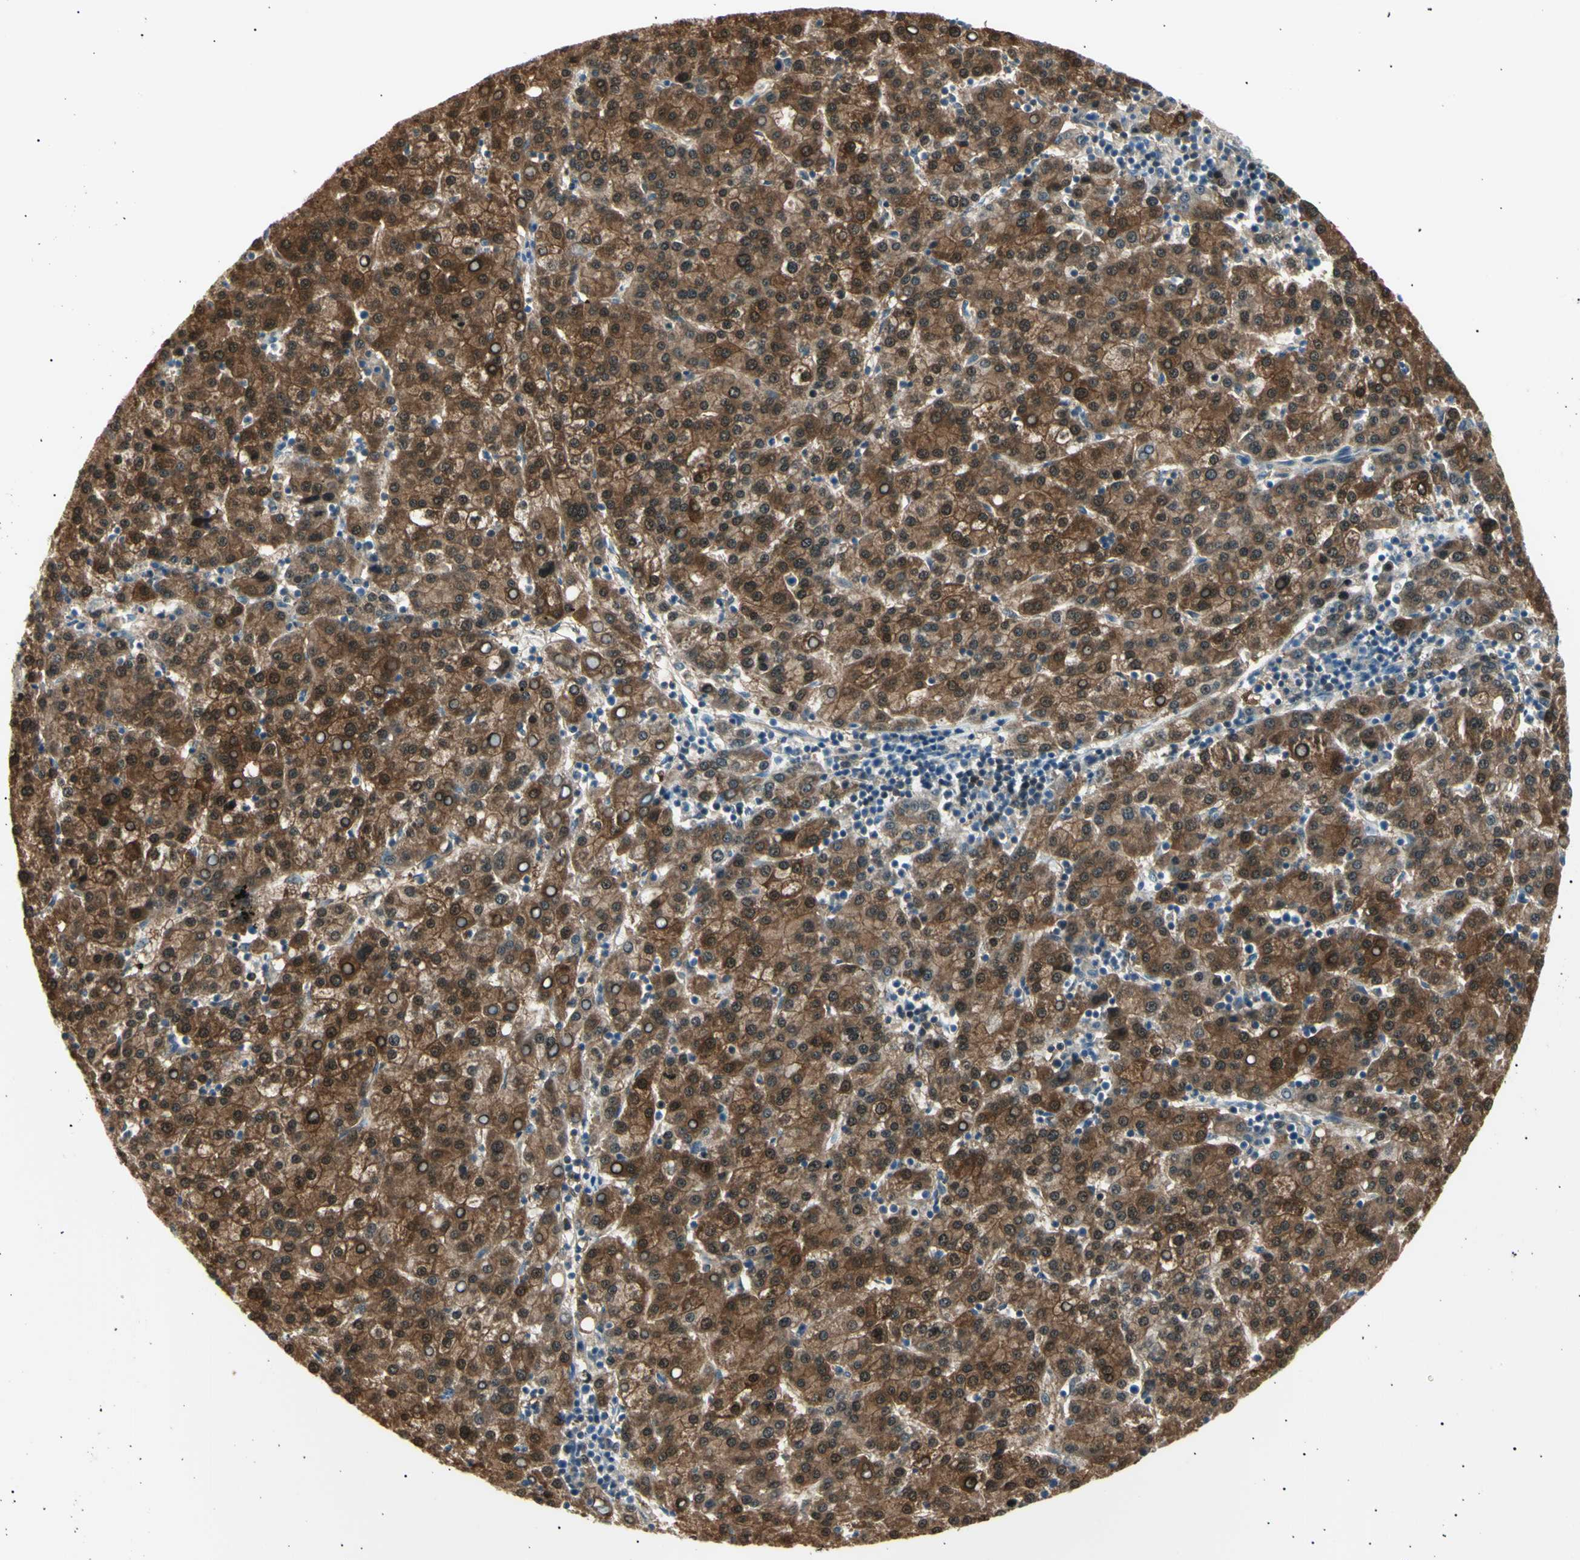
{"staining": {"intensity": "strong", "quantity": ">75%", "location": "cytoplasmic/membranous,nuclear"}, "tissue": "liver cancer", "cell_type": "Tumor cells", "image_type": "cancer", "snomed": [{"axis": "morphology", "description": "Carcinoma, Hepatocellular, NOS"}, {"axis": "topography", "description": "Liver"}], "caption": "Liver cancer (hepatocellular carcinoma) stained with DAB (3,3'-diaminobenzidine) immunohistochemistry reveals high levels of strong cytoplasmic/membranous and nuclear positivity in approximately >75% of tumor cells. (DAB IHC with brightfield microscopy, high magnification).", "gene": "LHPP", "patient": {"sex": "female", "age": 58}}